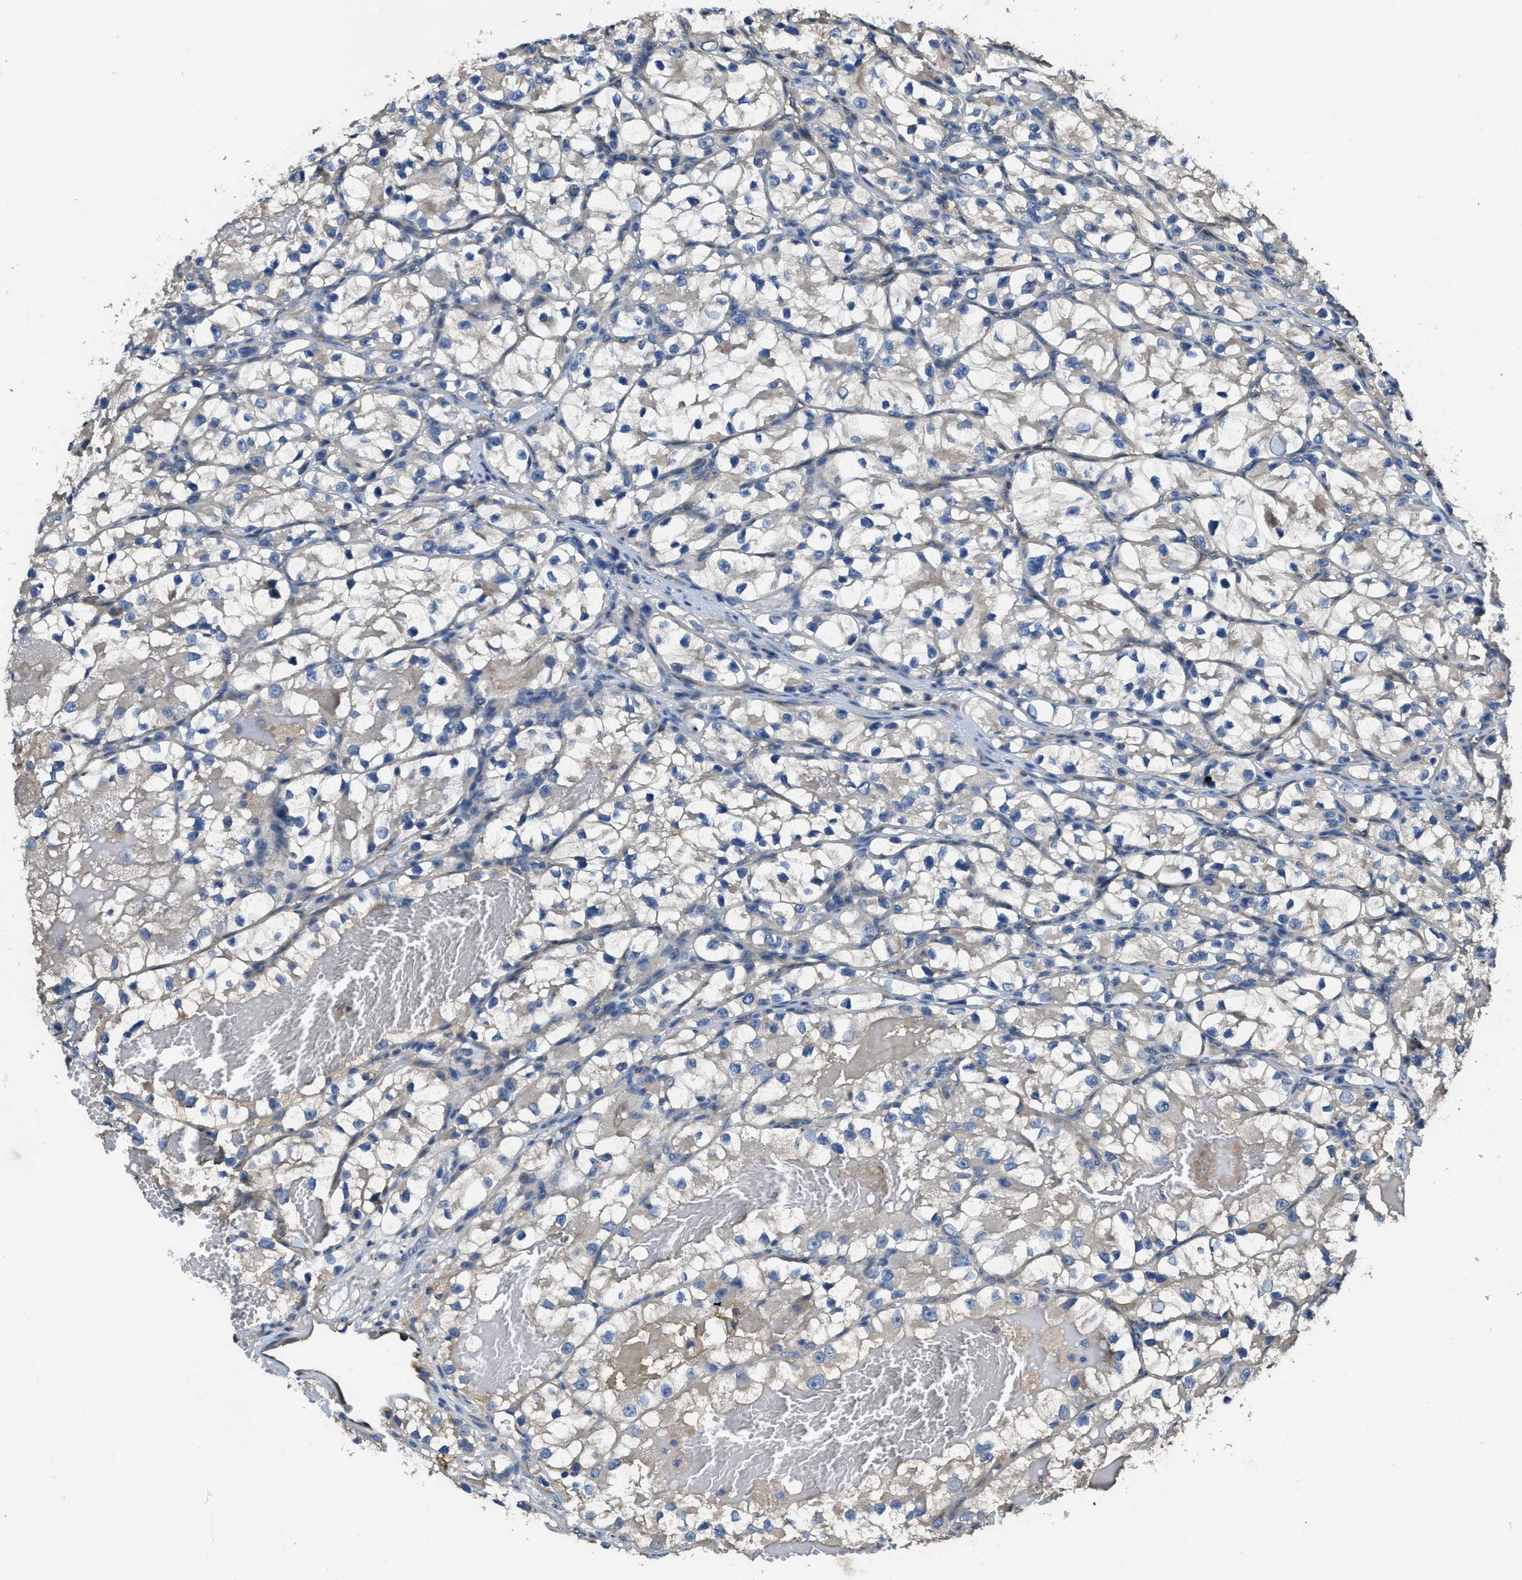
{"staining": {"intensity": "negative", "quantity": "none", "location": "none"}, "tissue": "renal cancer", "cell_type": "Tumor cells", "image_type": "cancer", "snomed": [{"axis": "morphology", "description": "Adenocarcinoma, NOS"}, {"axis": "topography", "description": "Kidney"}], "caption": "This histopathology image is of adenocarcinoma (renal) stained with immunohistochemistry (IHC) to label a protein in brown with the nuclei are counter-stained blue. There is no positivity in tumor cells. (DAB immunohistochemistry with hematoxylin counter stain).", "gene": "RIPK2", "patient": {"sex": "female", "age": 57}}